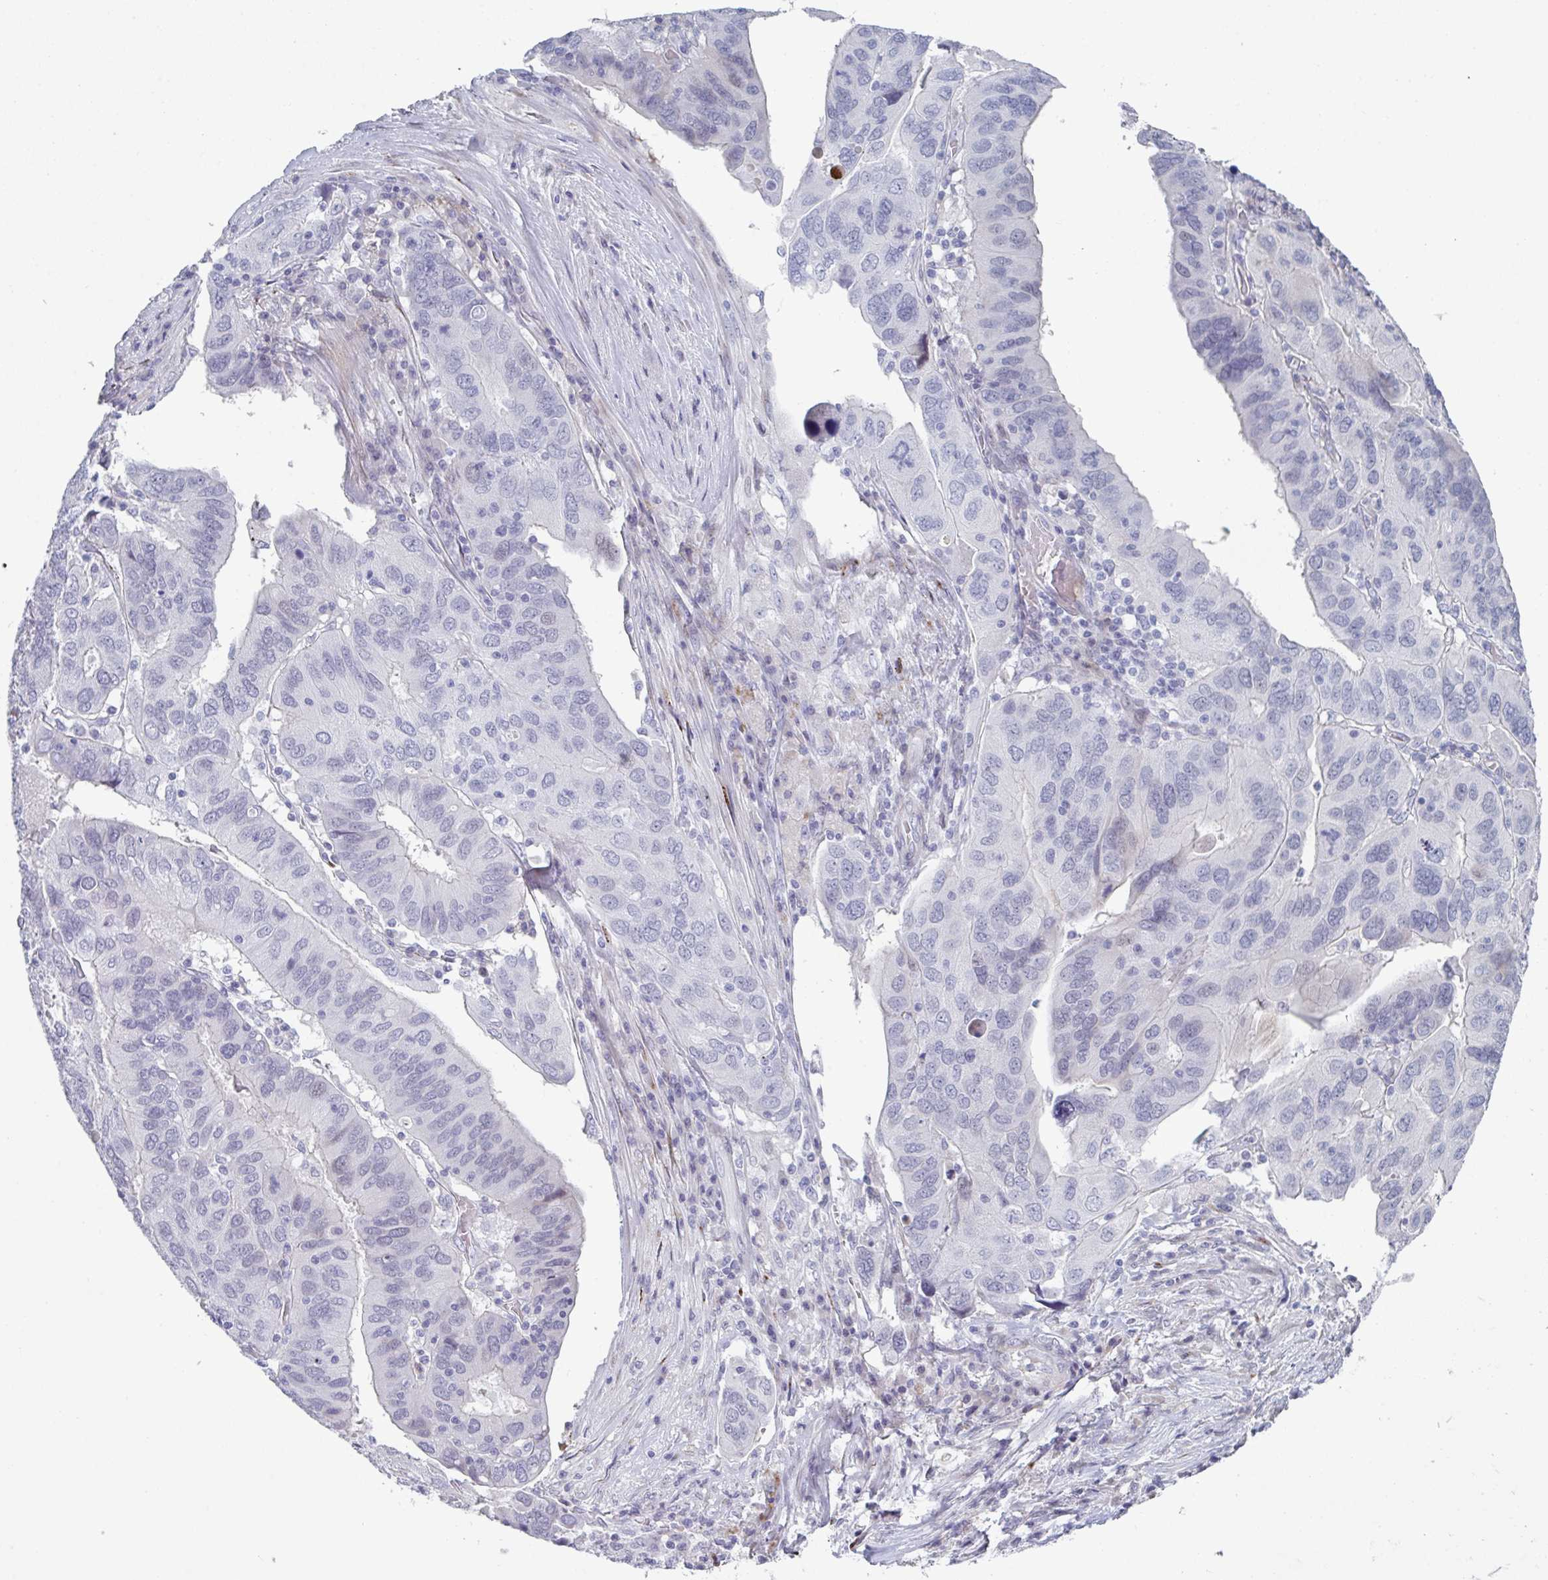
{"staining": {"intensity": "negative", "quantity": "none", "location": "none"}, "tissue": "ovarian cancer", "cell_type": "Tumor cells", "image_type": "cancer", "snomed": [{"axis": "morphology", "description": "Cystadenocarcinoma, serous, NOS"}, {"axis": "topography", "description": "Ovary"}], "caption": "Immunohistochemistry histopathology image of neoplastic tissue: human serous cystadenocarcinoma (ovarian) stained with DAB (3,3'-diaminobenzidine) exhibits no significant protein positivity in tumor cells.", "gene": "A1CF", "patient": {"sex": "female", "age": 79}}